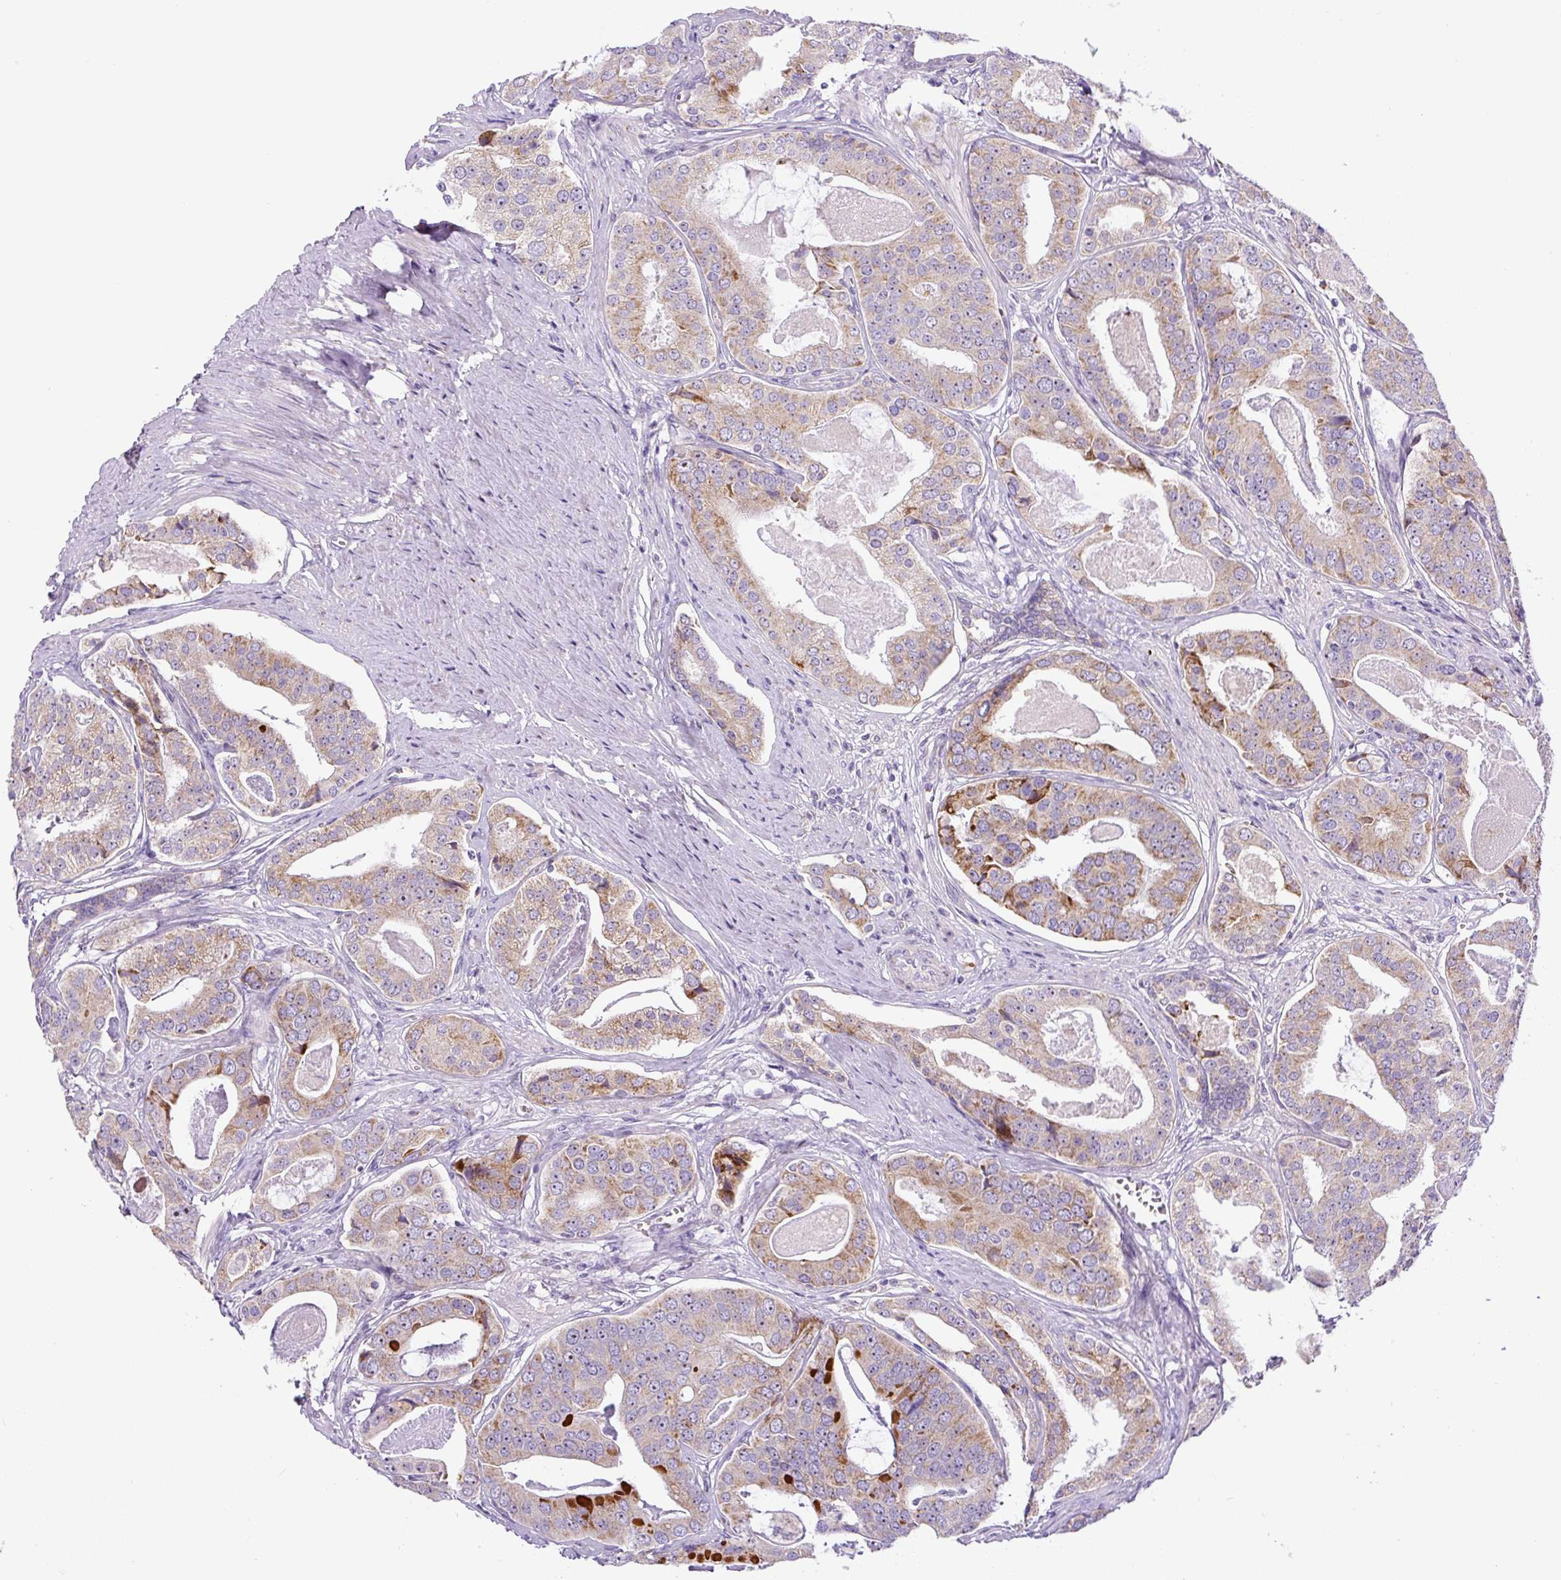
{"staining": {"intensity": "moderate", "quantity": "<25%", "location": "cytoplasmic/membranous"}, "tissue": "prostate cancer", "cell_type": "Tumor cells", "image_type": "cancer", "snomed": [{"axis": "morphology", "description": "Adenocarcinoma, High grade"}, {"axis": "topography", "description": "Prostate"}], "caption": "IHC of adenocarcinoma (high-grade) (prostate) shows low levels of moderate cytoplasmic/membranous positivity in about <25% of tumor cells.", "gene": "ZNF596", "patient": {"sex": "male", "age": 71}}